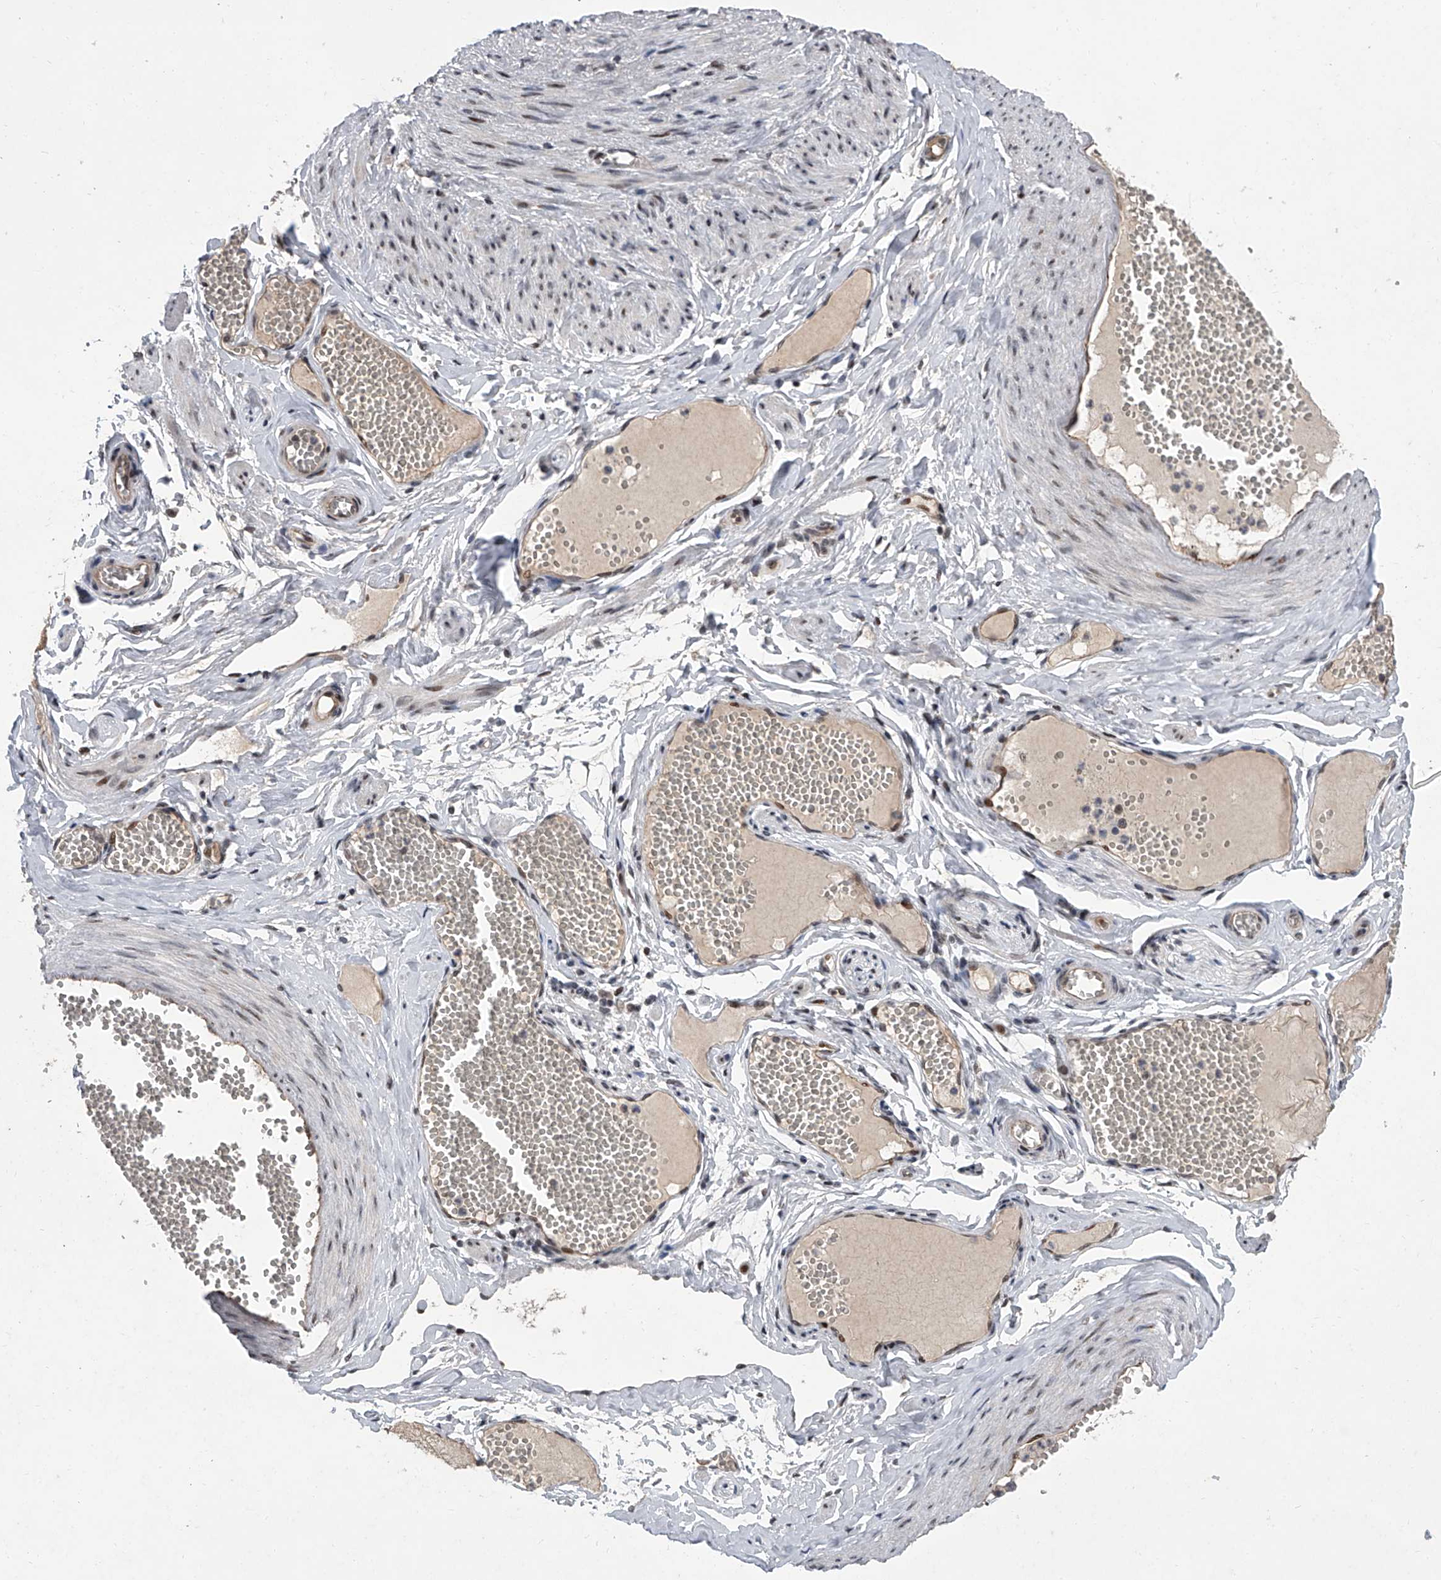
{"staining": {"intensity": "moderate", "quantity": ">75%", "location": "nuclear"}, "tissue": "adipose tissue", "cell_type": "Adipocytes", "image_type": "normal", "snomed": [{"axis": "morphology", "description": "Normal tissue, NOS"}, {"axis": "topography", "description": "Smooth muscle"}, {"axis": "topography", "description": "Peripheral nerve tissue"}], "caption": "Immunohistochemical staining of benign adipose tissue displays moderate nuclear protein expression in approximately >75% of adipocytes.", "gene": "ZNF426", "patient": {"sex": "female", "age": 39}}